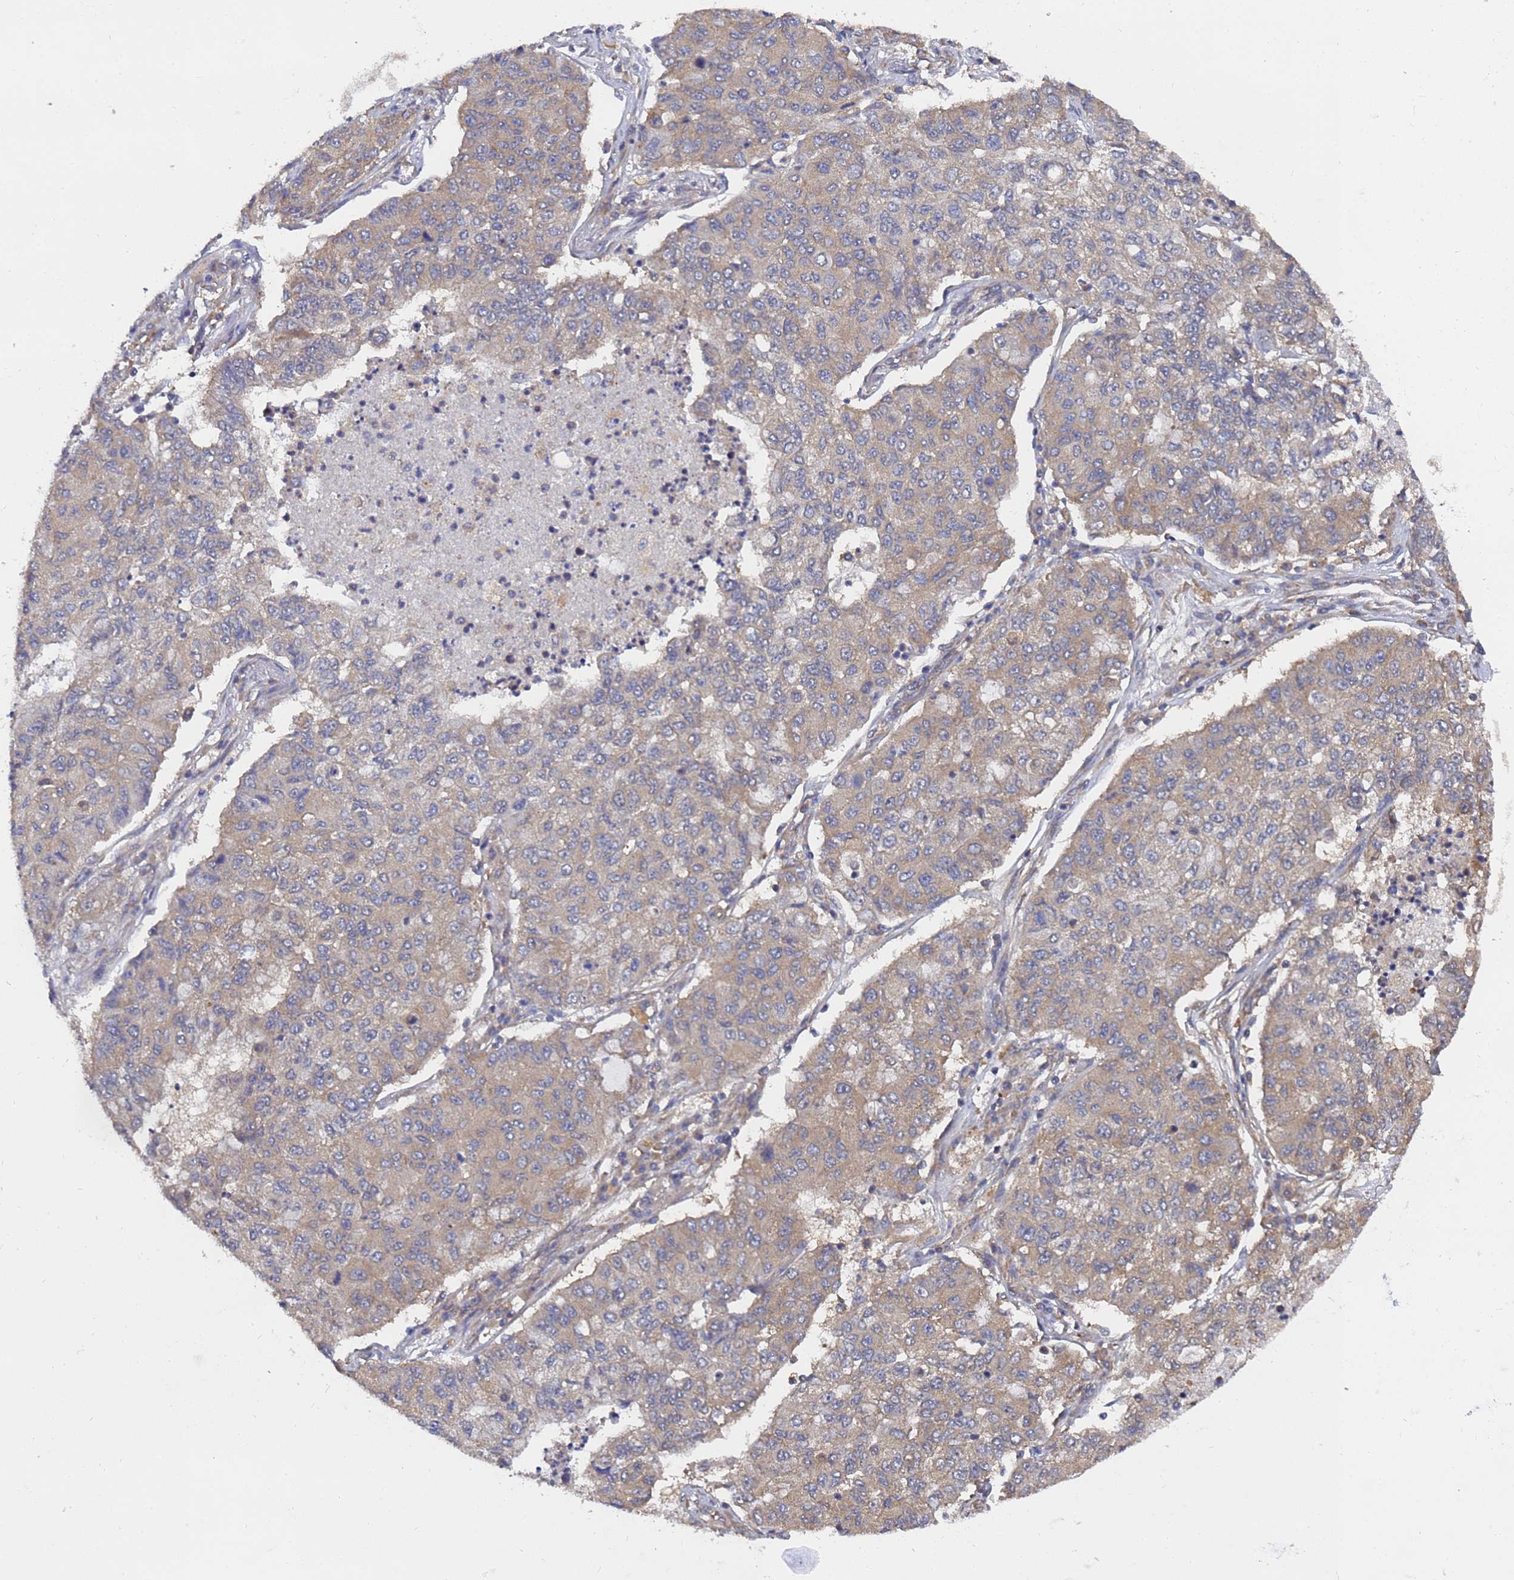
{"staining": {"intensity": "weak", "quantity": "25%-75%", "location": "cytoplasmic/membranous"}, "tissue": "lung cancer", "cell_type": "Tumor cells", "image_type": "cancer", "snomed": [{"axis": "morphology", "description": "Squamous cell carcinoma, NOS"}, {"axis": "topography", "description": "Lung"}], "caption": "Weak cytoplasmic/membranous staining for a protein is present in about 25%-75% of tumor cells of lung squamous cell carcinoma using immunohistochemistry.", "gene": "ALS2CL", "patient": {"sex": "male", "age": 74}}